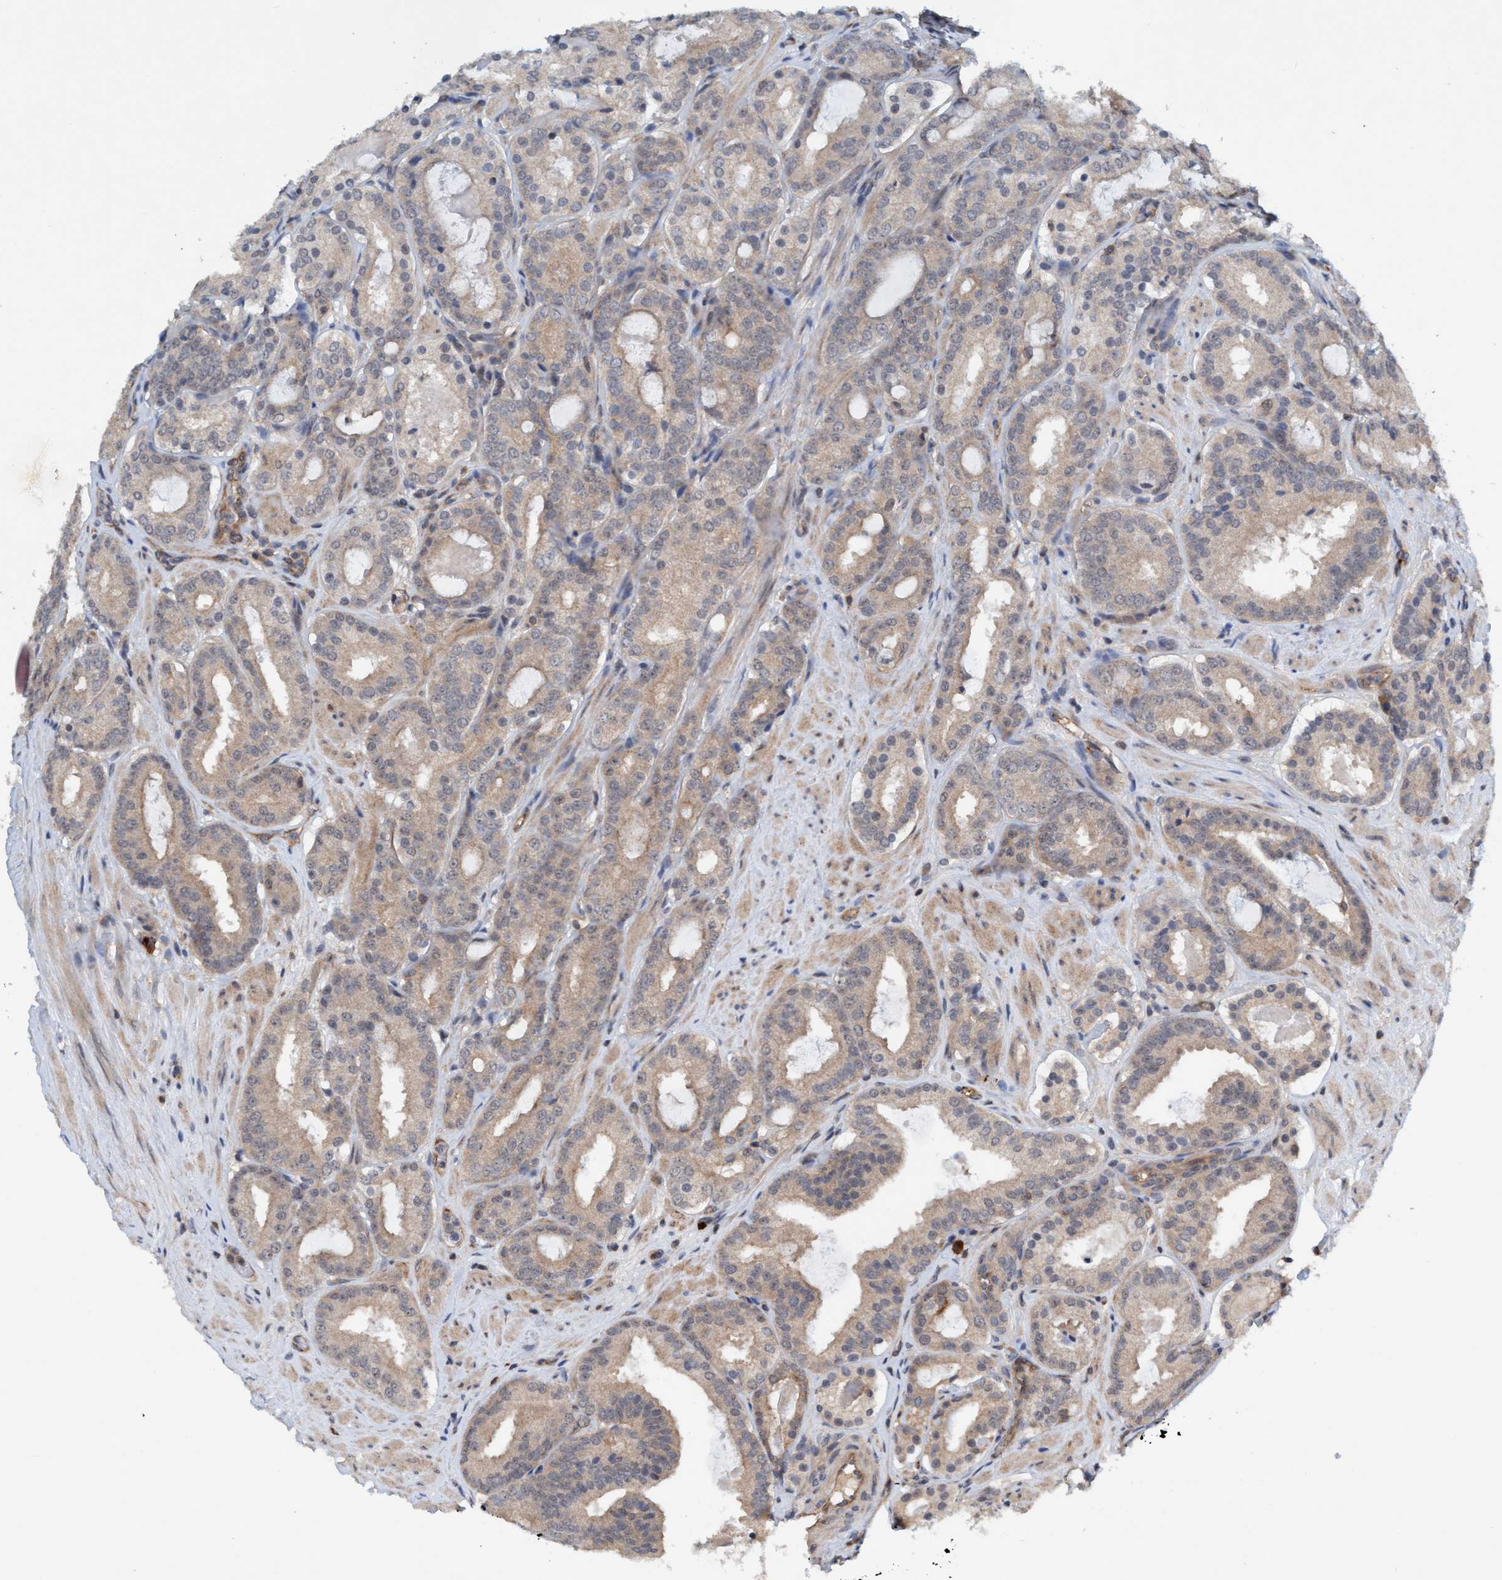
{"staining": {"intensity": "weak", "quantity": ">75%", "location": "cytoplasmic/membranous"}, "tissue": "prostate cancer", "cell_type": "Tumor cells", "image_type": "cancer", "snomed": [{"axis": "morphology", "description": "Adenocarcinoma, Low grade"}, {"axis": "topography", "description": "Prostate"}], "caption": "An IHC image of tumor tissue is shown. Protein staining in brown labels weak cytoplasmic/membranous positivity in prostate low-grade adenocarcinoma within tumor cells.", "gene": "TRIM65", "patient": {"sex": "male", "age": 69}}